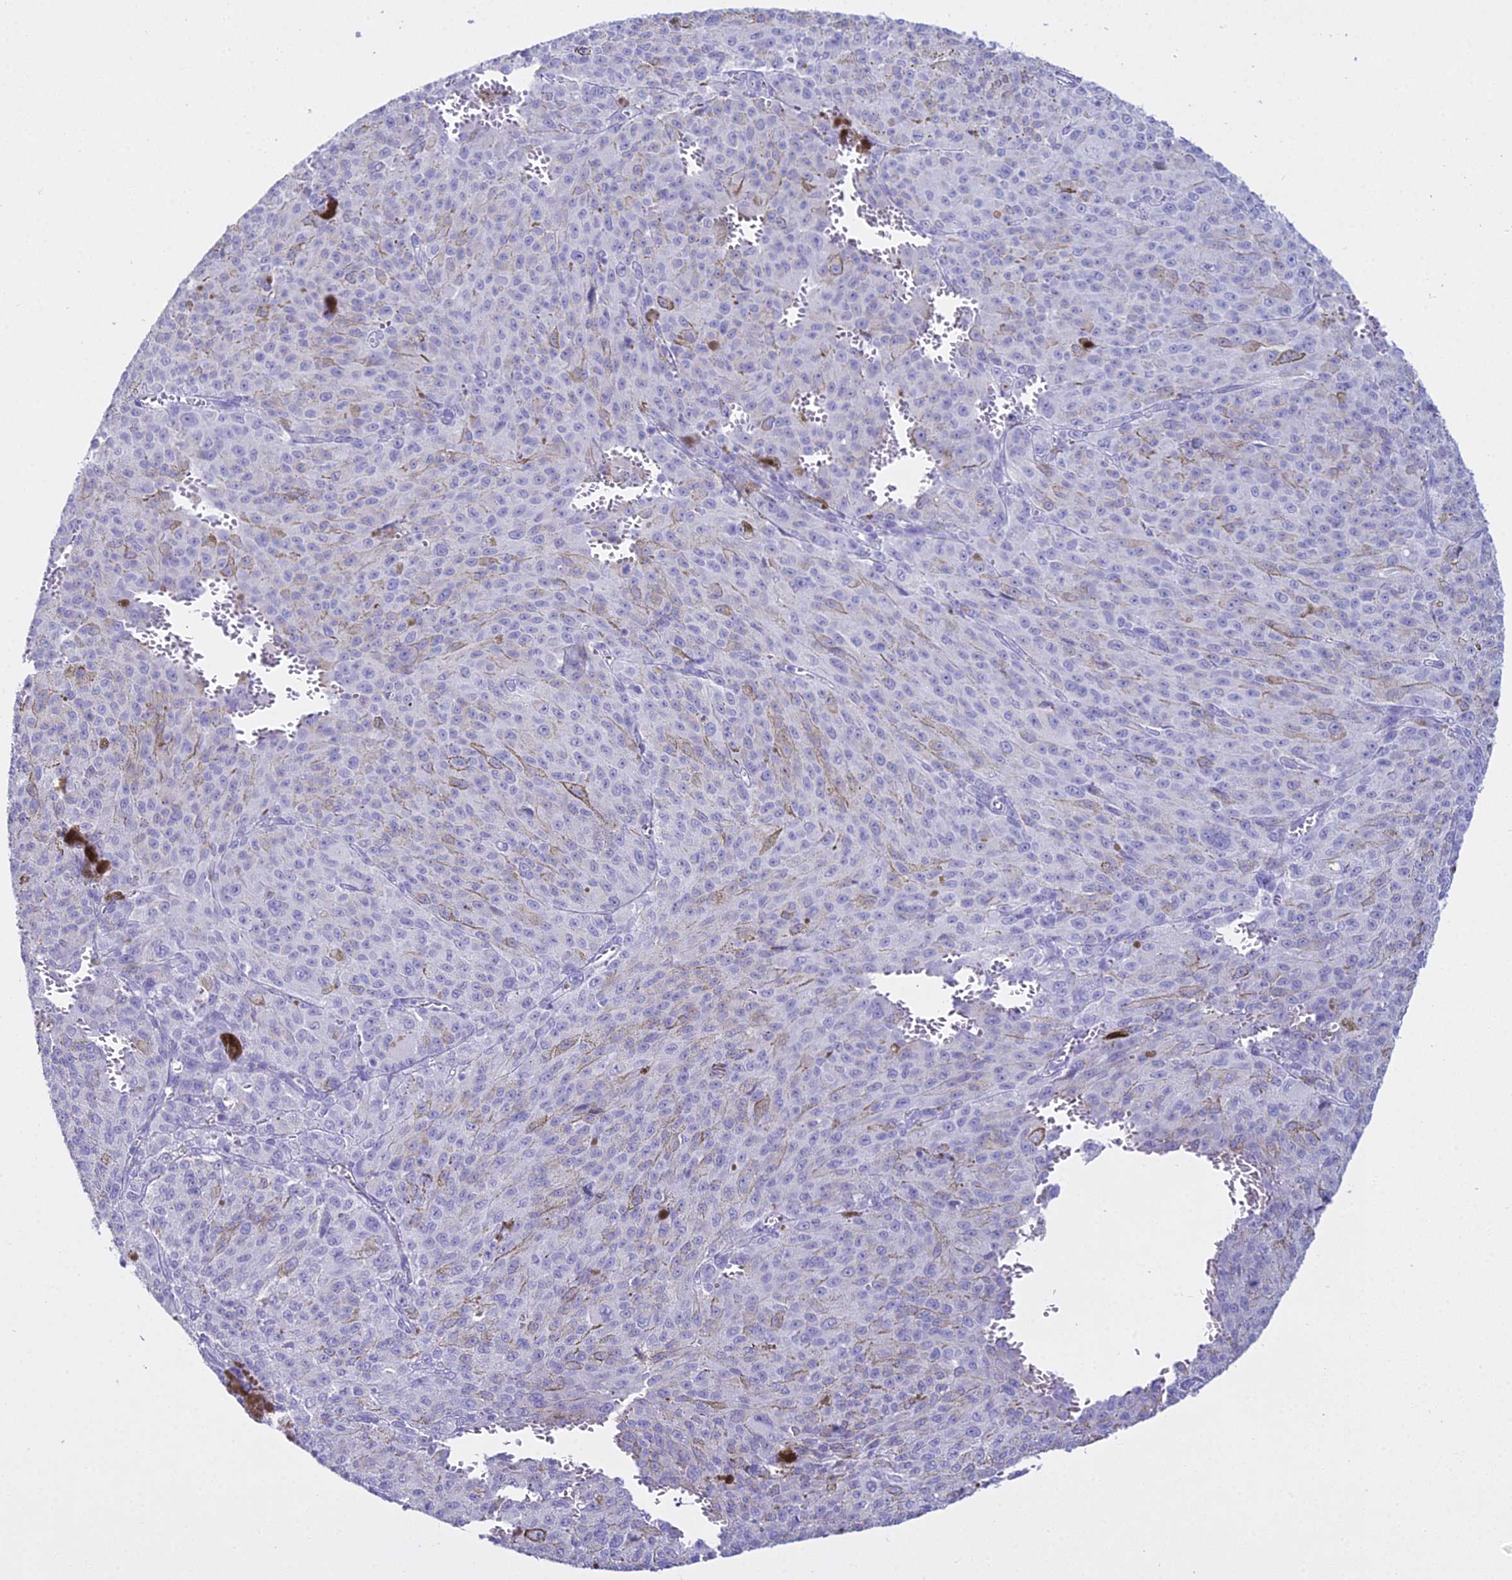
{"staining": {"intensity": "weak", "quantity": "<25%", "location": "cytoplasmic/membranous"}, "tissue": "melanoma", "cell_type": "Tumor cells", "image_type": "cancer", "snomed": [{"axis": "morphology", "description": "Malignant melanoma, NOS"}, {"axis": "topography", "description": "Skin"}], "caption": "This is a micrograph of immunohistochemistry (IHC) staining of malignant melanoma, which shows no expression in tumor cells.", "gene": "ALPP", "patient": {"sex": "female", "age": 52}}